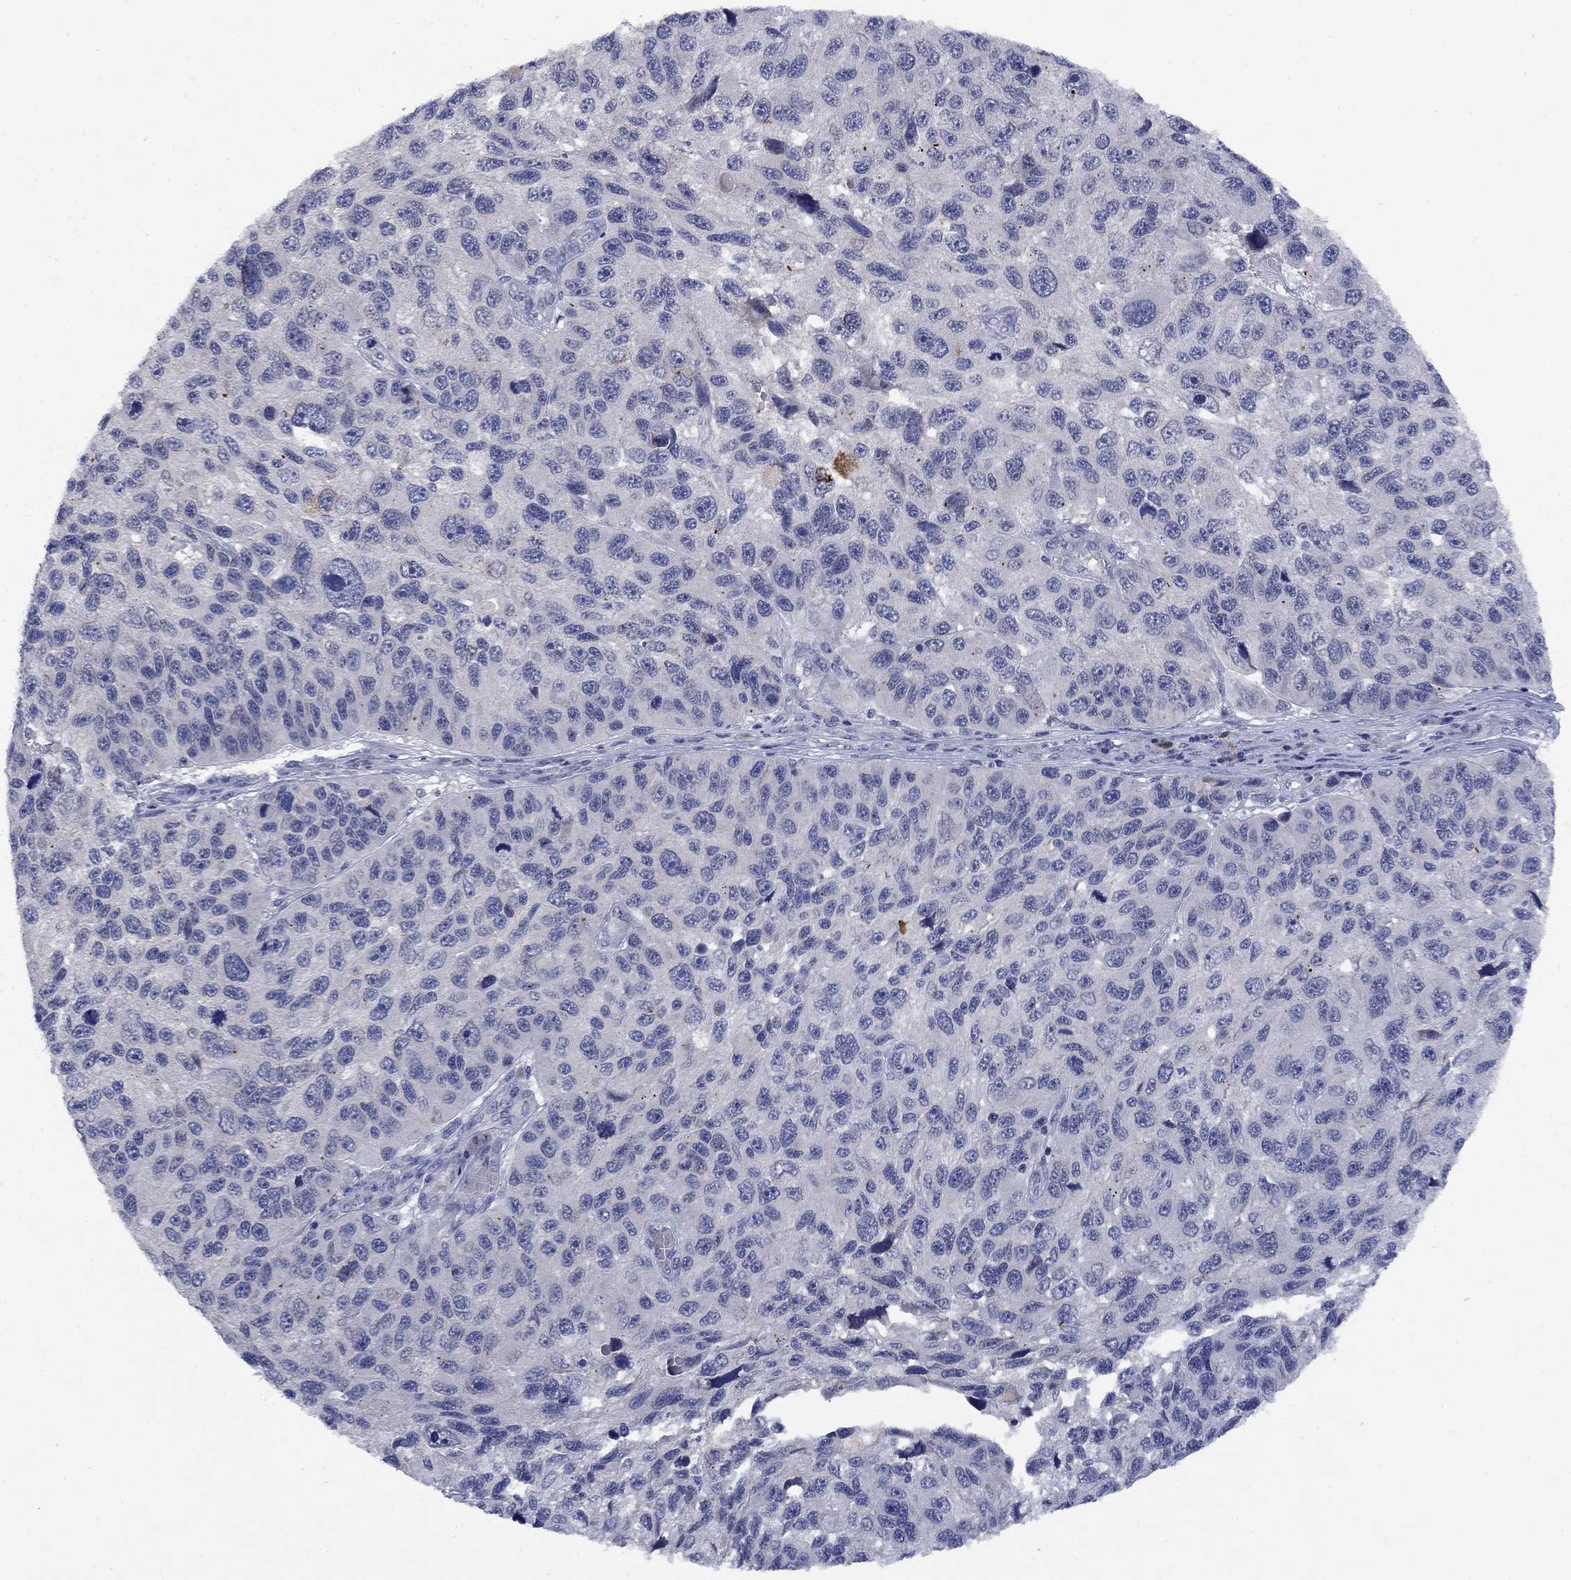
{"staining": {"intensity": "negative", "quantity": "none", "location": "none"}, "tissue": "melanoma", "cell_type": "Tumor cells", "image_type": "cancer", "snomed": [{"axis": "morphology", "description": "Malignant melanoma, NOS"}, {"axis": "topography", "description": "Skin"}], "caption": "IHC image of human melanoma stained for a protein (brown), which shows no expression in tumor cells.", "gene": "CACNA1A", "patient": {"sex": "male", "age": 53}}